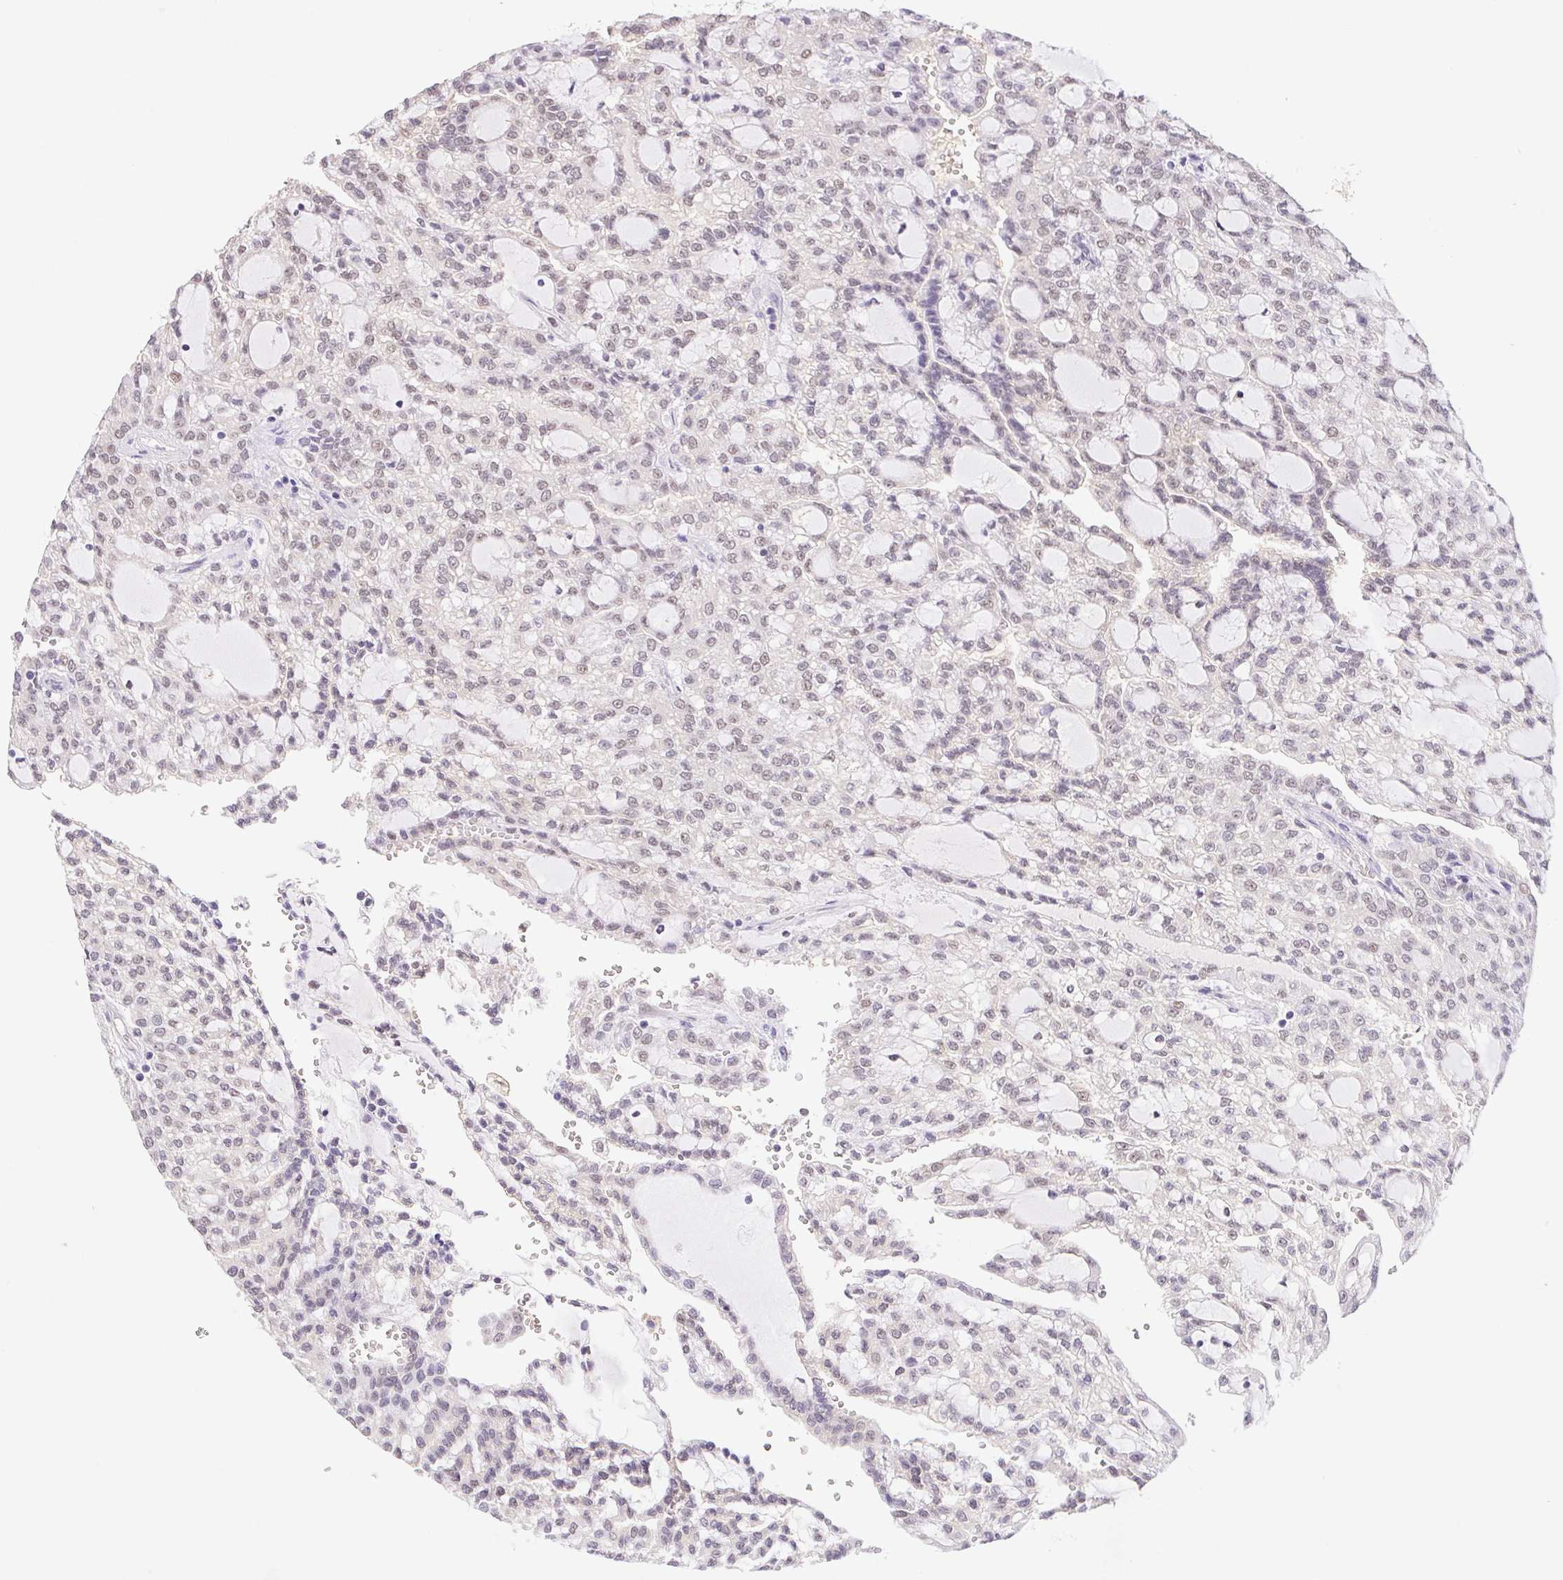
{"staining": {"intensity": "weak", "quantity": "<25%", "location": "nuclear"}, "tissue": "renal cancer", "cell_type": "Tumor cells", "image_type": "cancer", "snomed": [{"axis": "morphology", "description": "Adenocarcinoma, NOS"}, {"axis": "topography", "description": "Kidney"}], "caption": "IHC of renal adenocarcinoma reveals no expression in tumor cells.", "gene": "L3MBTL4", "patient": {"sex": "male", "age": 63}}